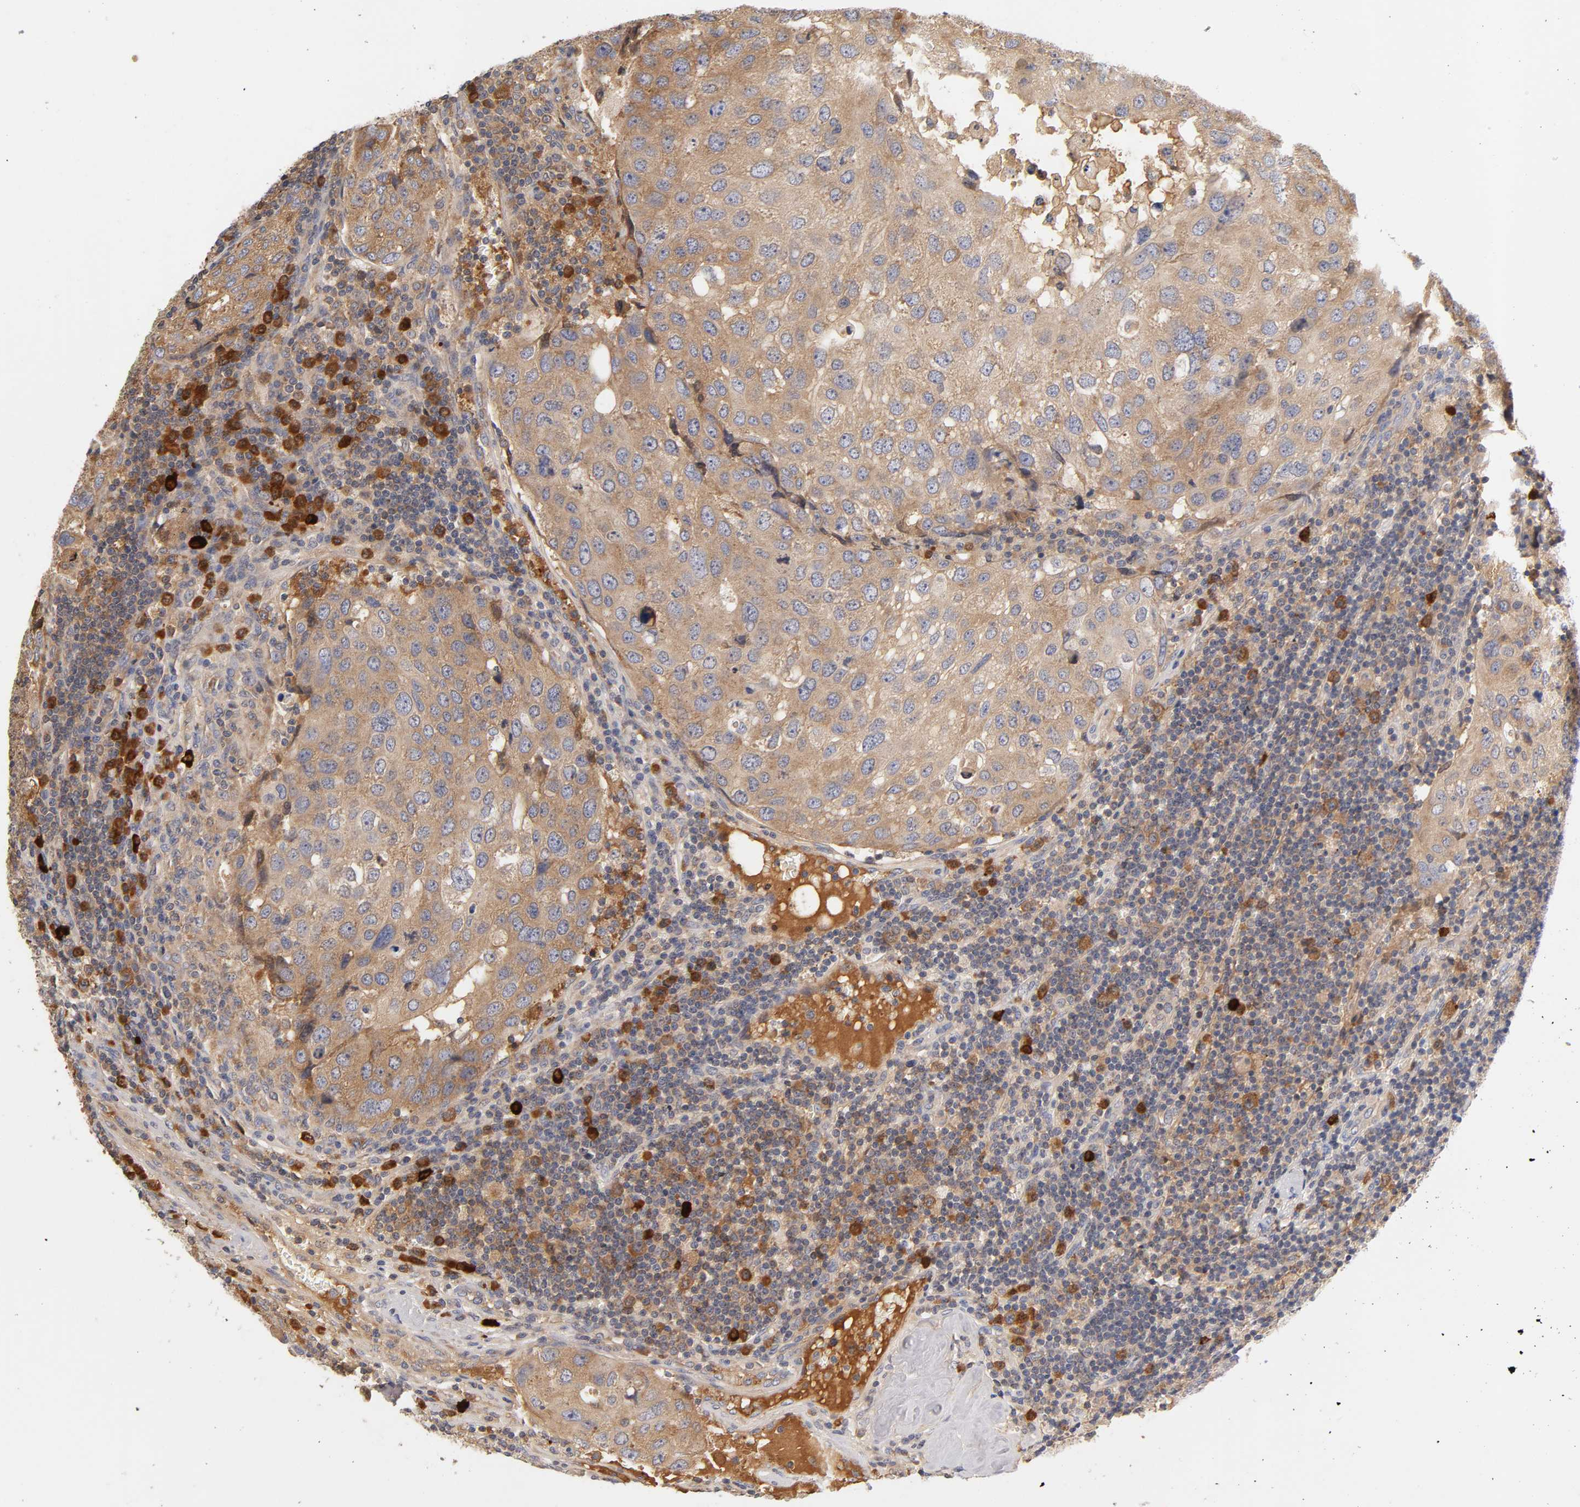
{"staining": {"intensity": "moderate", "quantity": ">75%", "location": "cytoplasmic/membranous"}, "tissue": "urothelial cancer", "cell_type": "Tumor cells", "image_type": "cancer", "snomed": [{"axis": "morphology", "description": "Urothelial carcinoma, High grade"}, {"axis": "topography", "description": "Lymph node"}, {"axis": "topography", "description": "Urinary bladder"}], "caption": "This is a photomicrograph of immunohistochemistry (IHC) staining of urothelial cancer, which shows moderate positivity in the cytoplasmic/membranous of tumor cells.", "gene": "RPS29", "patient": {"sex": "male", "age": 51}}